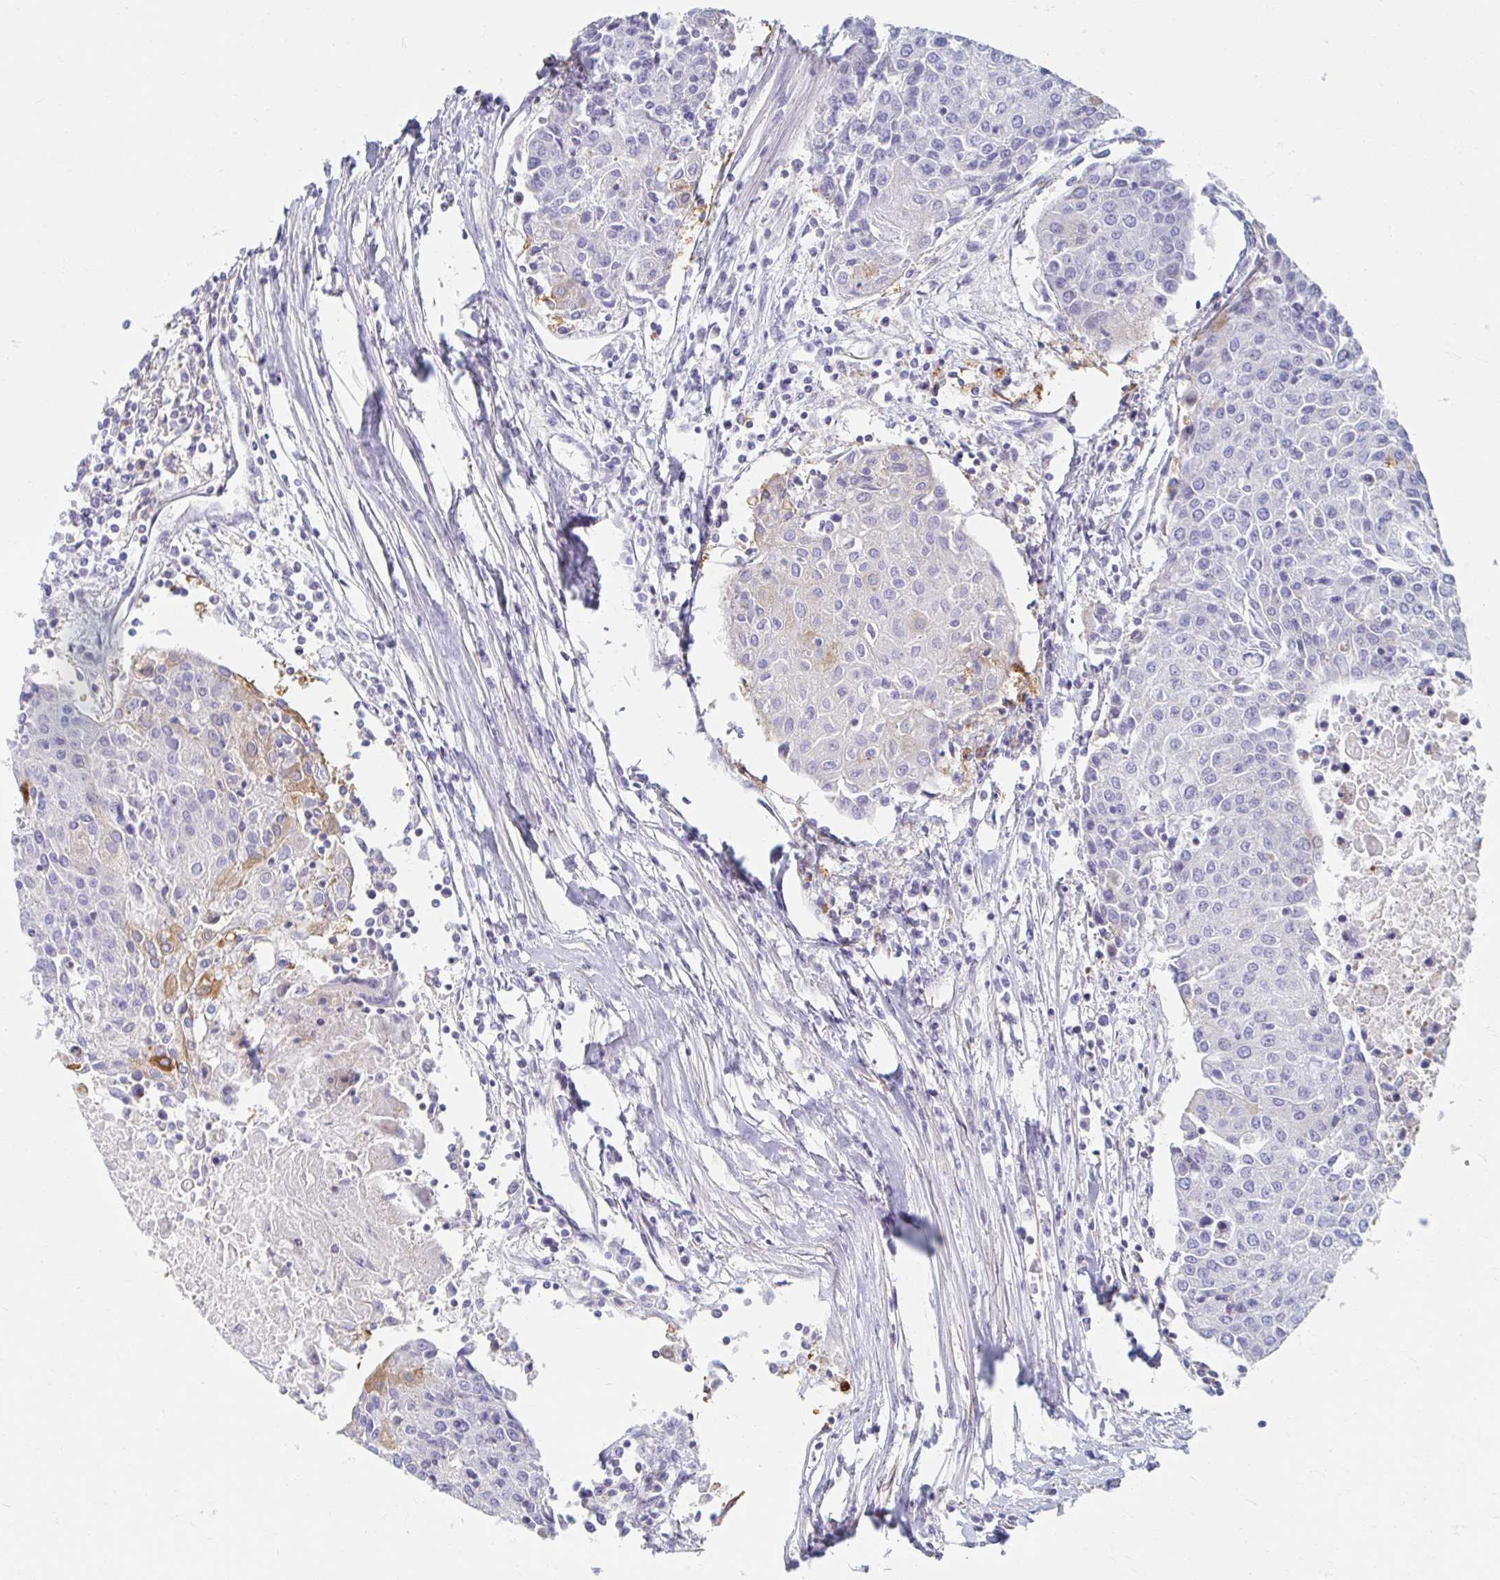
{"staining": {"intensity": "negative", "quantity": "none", "location": "none"}, "tissue": "urothelial cancer", "cell_type": "Tumor cells", "image_type": "cancer", "snomed": [{"axis": "morphology", "description": "Urothelial carcinoma, High grade"}, {"axis": "topography", "description": "Urinary bladder"}], "caption": "High power microscopy micrograph of an IHC histopathology image of urothelial carcinoma (high-grade), revealing no significant staining in tumor cells. The staining was performed using DAB to visualize the protein expression in brown, while the nuclei were stained in blue with hematoxylin (Magnification: 20x).", "gene": "MYLK2", "patient": {"sex": "female", "age": 85}}